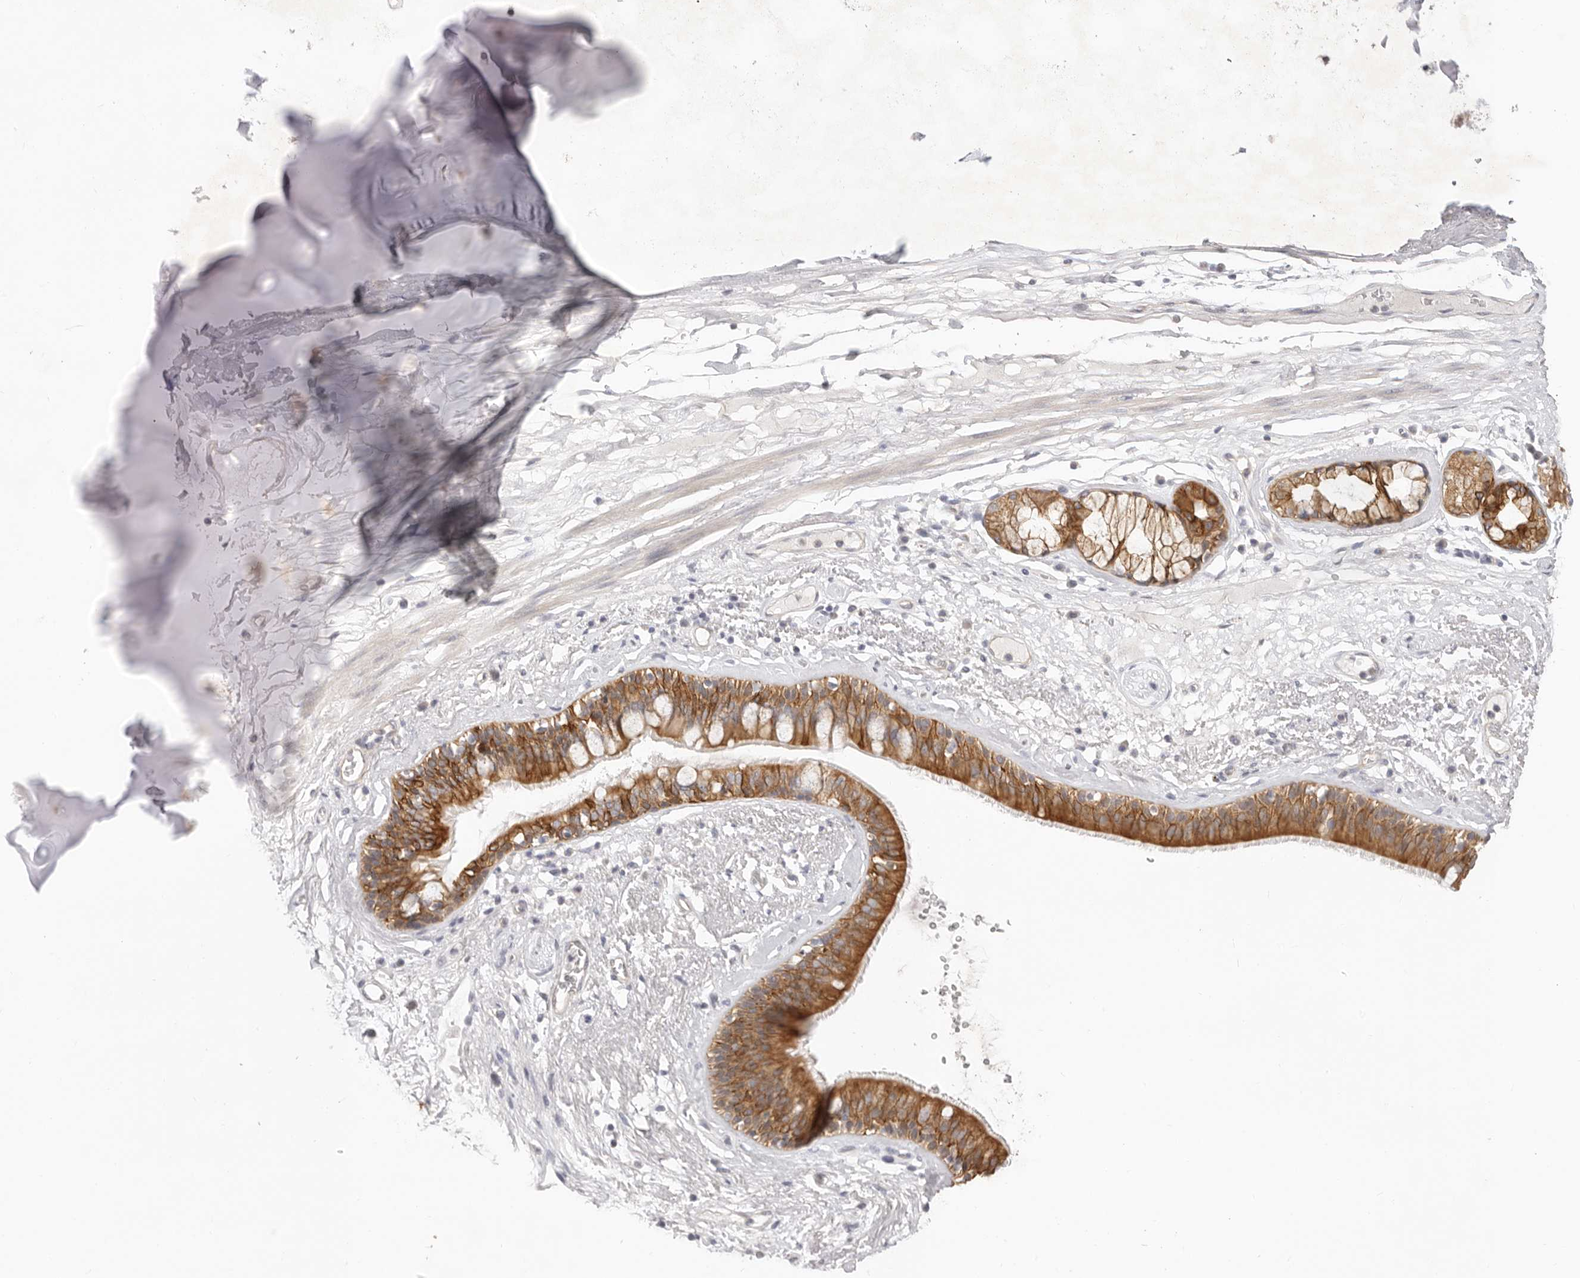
{"staining": {"intensity": "negative", "quantity": "none", "location": "none"}, "tissue": "adipose tissue", "cell_type": "Adipocytes", "image_type": "normal", "snomed": [{"axis": "morphology", "description": "Normal tissue, NOS"}, {"axis": "topography", "description": "Cartilage tissue"}], "caption": "Human adipose tissue stained for a protein using IHC displays no staining in adipocytes.", "gene": "USH1C", "patient": {"sex": "female", "age": 63}}